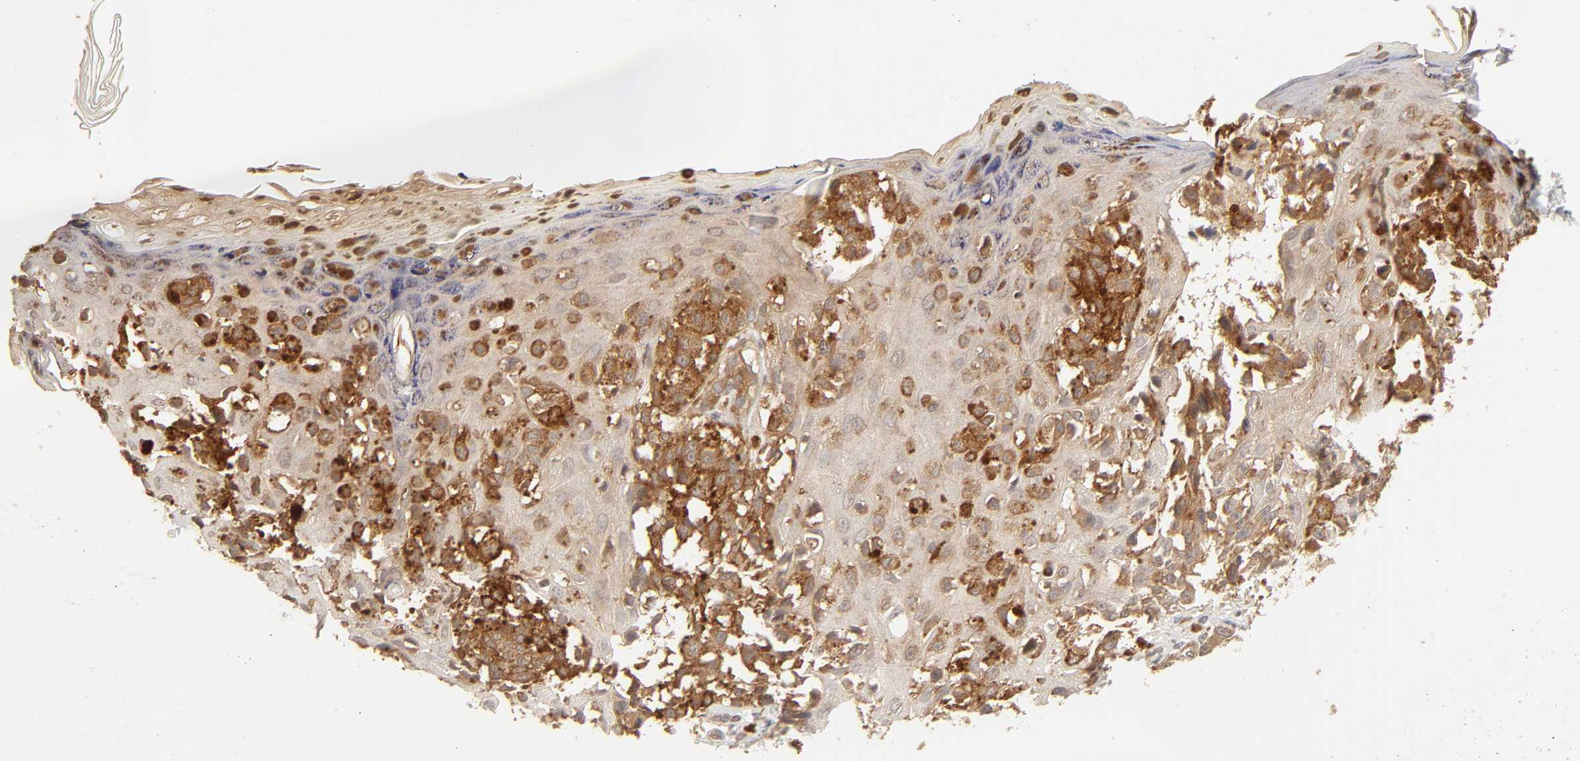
{"staining": {"intensity": "strong", "quantity": ">75%", "location": "cytoplasmic/membranous"}, "tissue": "melanoma", "cell_type": "Tumor cells", "image_type": "cancer", "snomed": [{"axis": "morphology", "description": "Malignant melanoma, NOS"}, {"axis": "topography", "description": "Skin"}], "caption": "About >75% of tumor cells in human malignant melanoma exhibit strong cytoplasmic/membranous protein positivity as visualized by brown immunohistochemical staining.", "gene": "EPS8", "patient": {"sex": "female", "age": 38}}